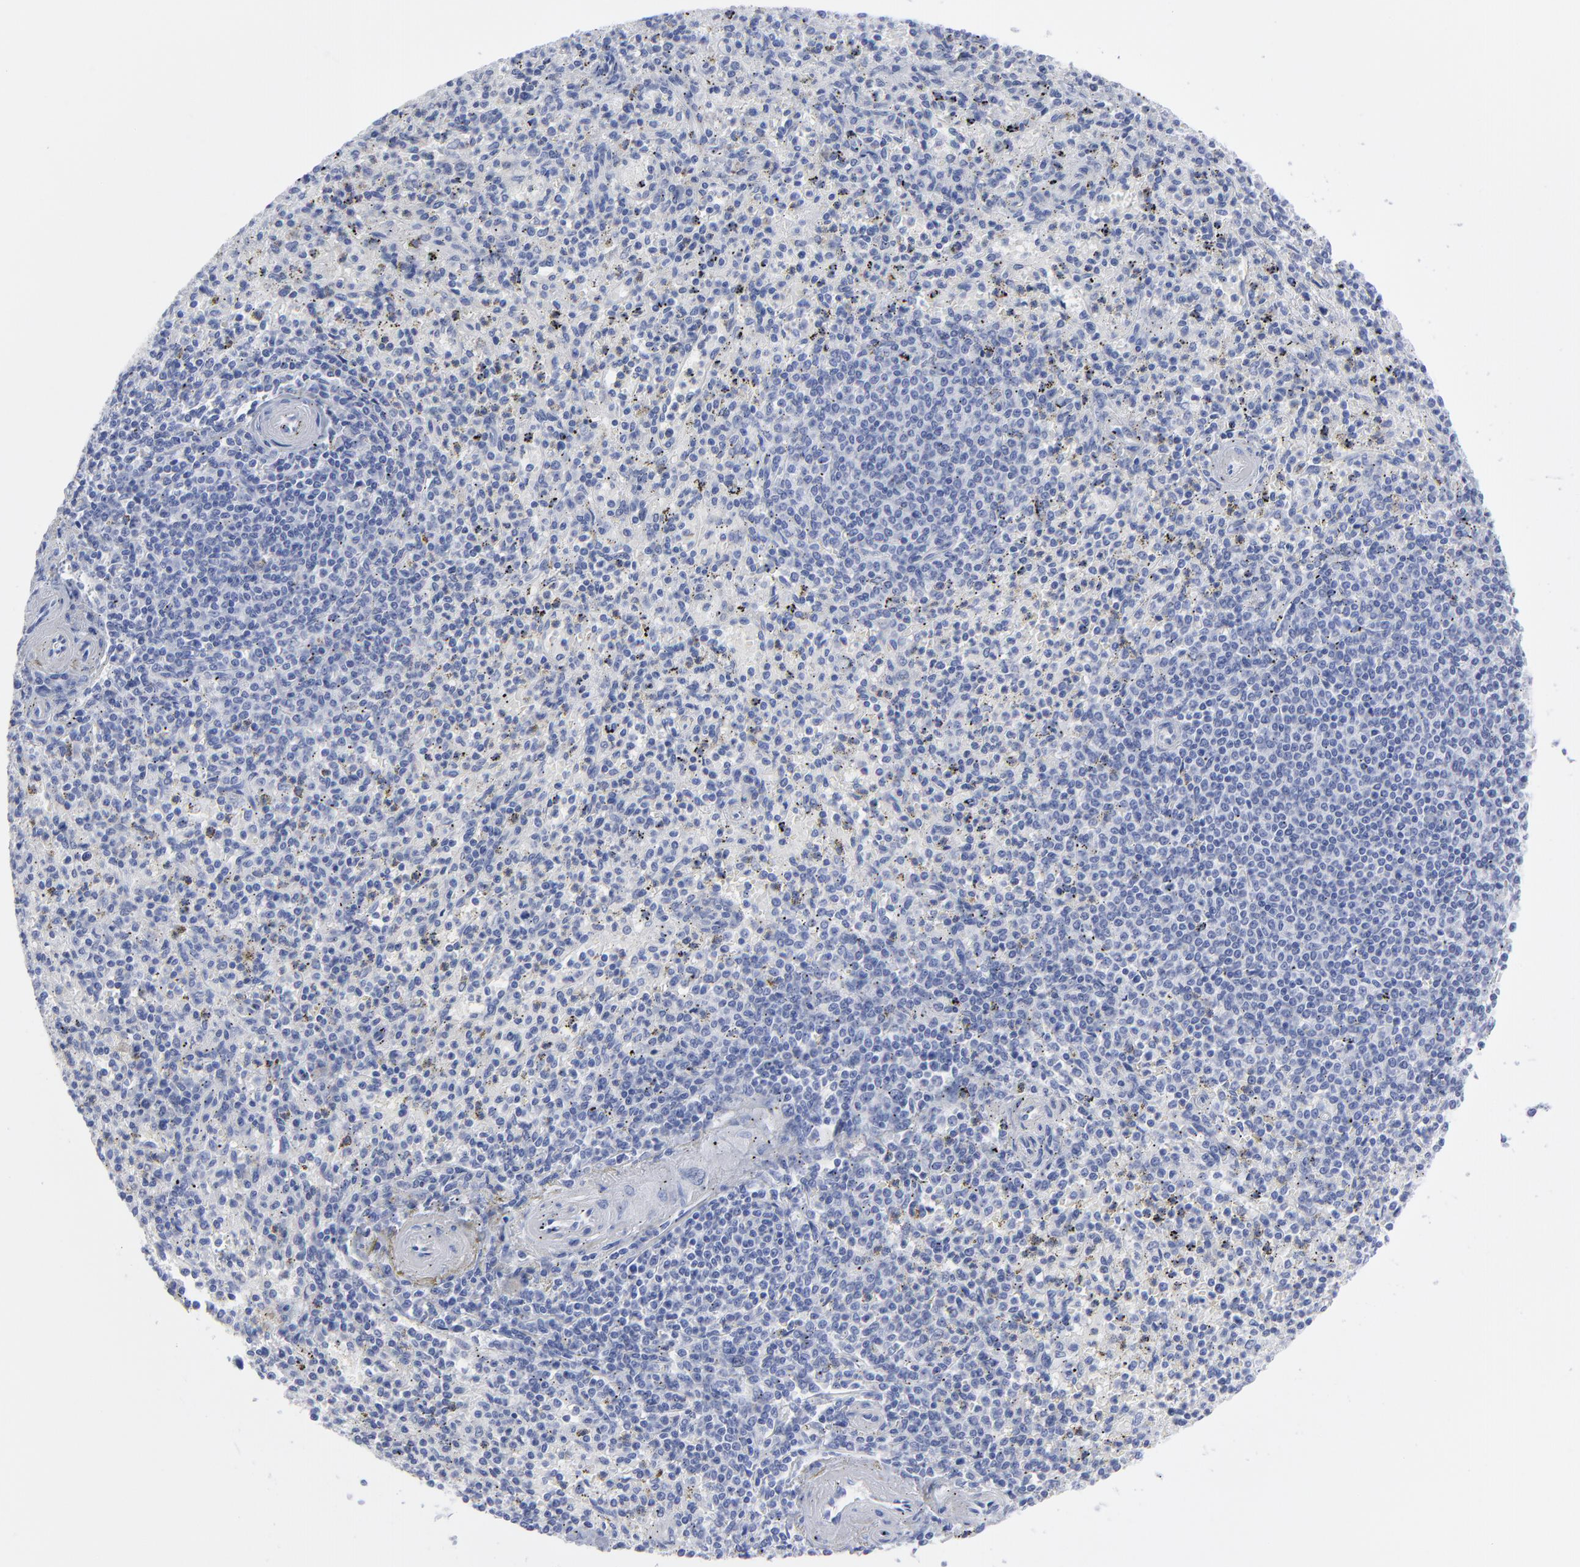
{"staining": {"intensity": "negative", "quantity": "none", "location": "none"}, "tissue": "spleen", "cell_type": "Cells in red pulp", "image_type": "normal", "snomed": [{"axis": "morphology", "description": "Normal tissue, NOS"}, {"axis": "topography", "description": "Spleen"}], "caption": "An IHC image of unremarkable spleen is shown. There is no staining in cells in red pulp of spleen. (DAB immunohistochemistry (IHC) with hematoxylin counter stain).", "gene": "CNTN3", "patient": {"sex": "male", "age": 72}}